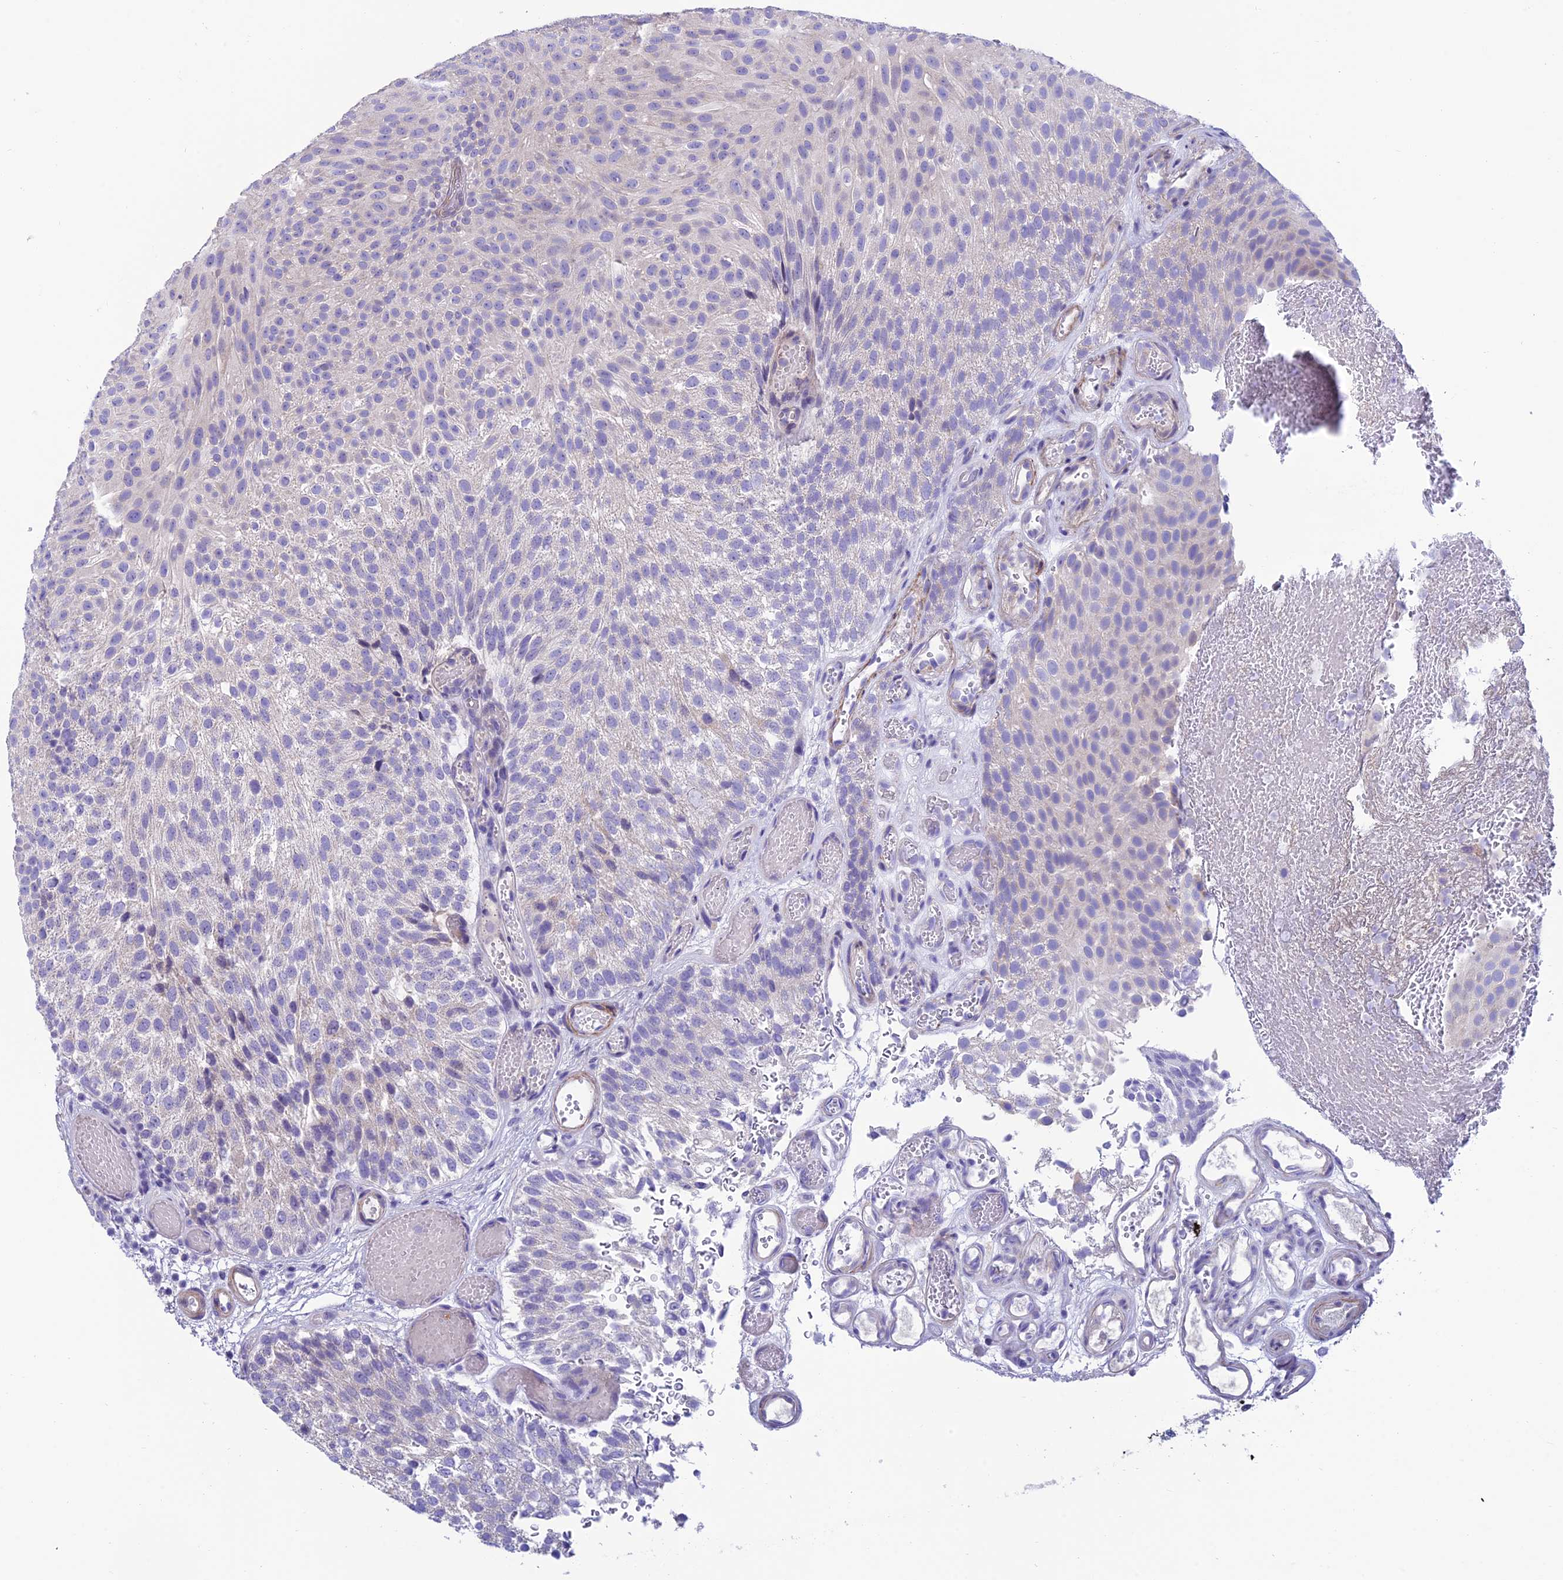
{"staining": {"intensity": "negative", "quantity": "none", "location": "none"}, "tissue": "urothelial cancer", "cell_type": "Tumor cells", "image_type": "cancer", "snomed": [{"axis": "morphology", "description": "Urothelial carcinoma, Low grade"}, {"axis": "topography", "description": "Urinary bladder"}], "caption": "Protein analysis of low-grade urothelial carcinoma reveals no significant staining in tumor cells. Nuclei are stained in blue.", "gene": "FAM178B", "patient": {"sex": "male", "age": 78}}